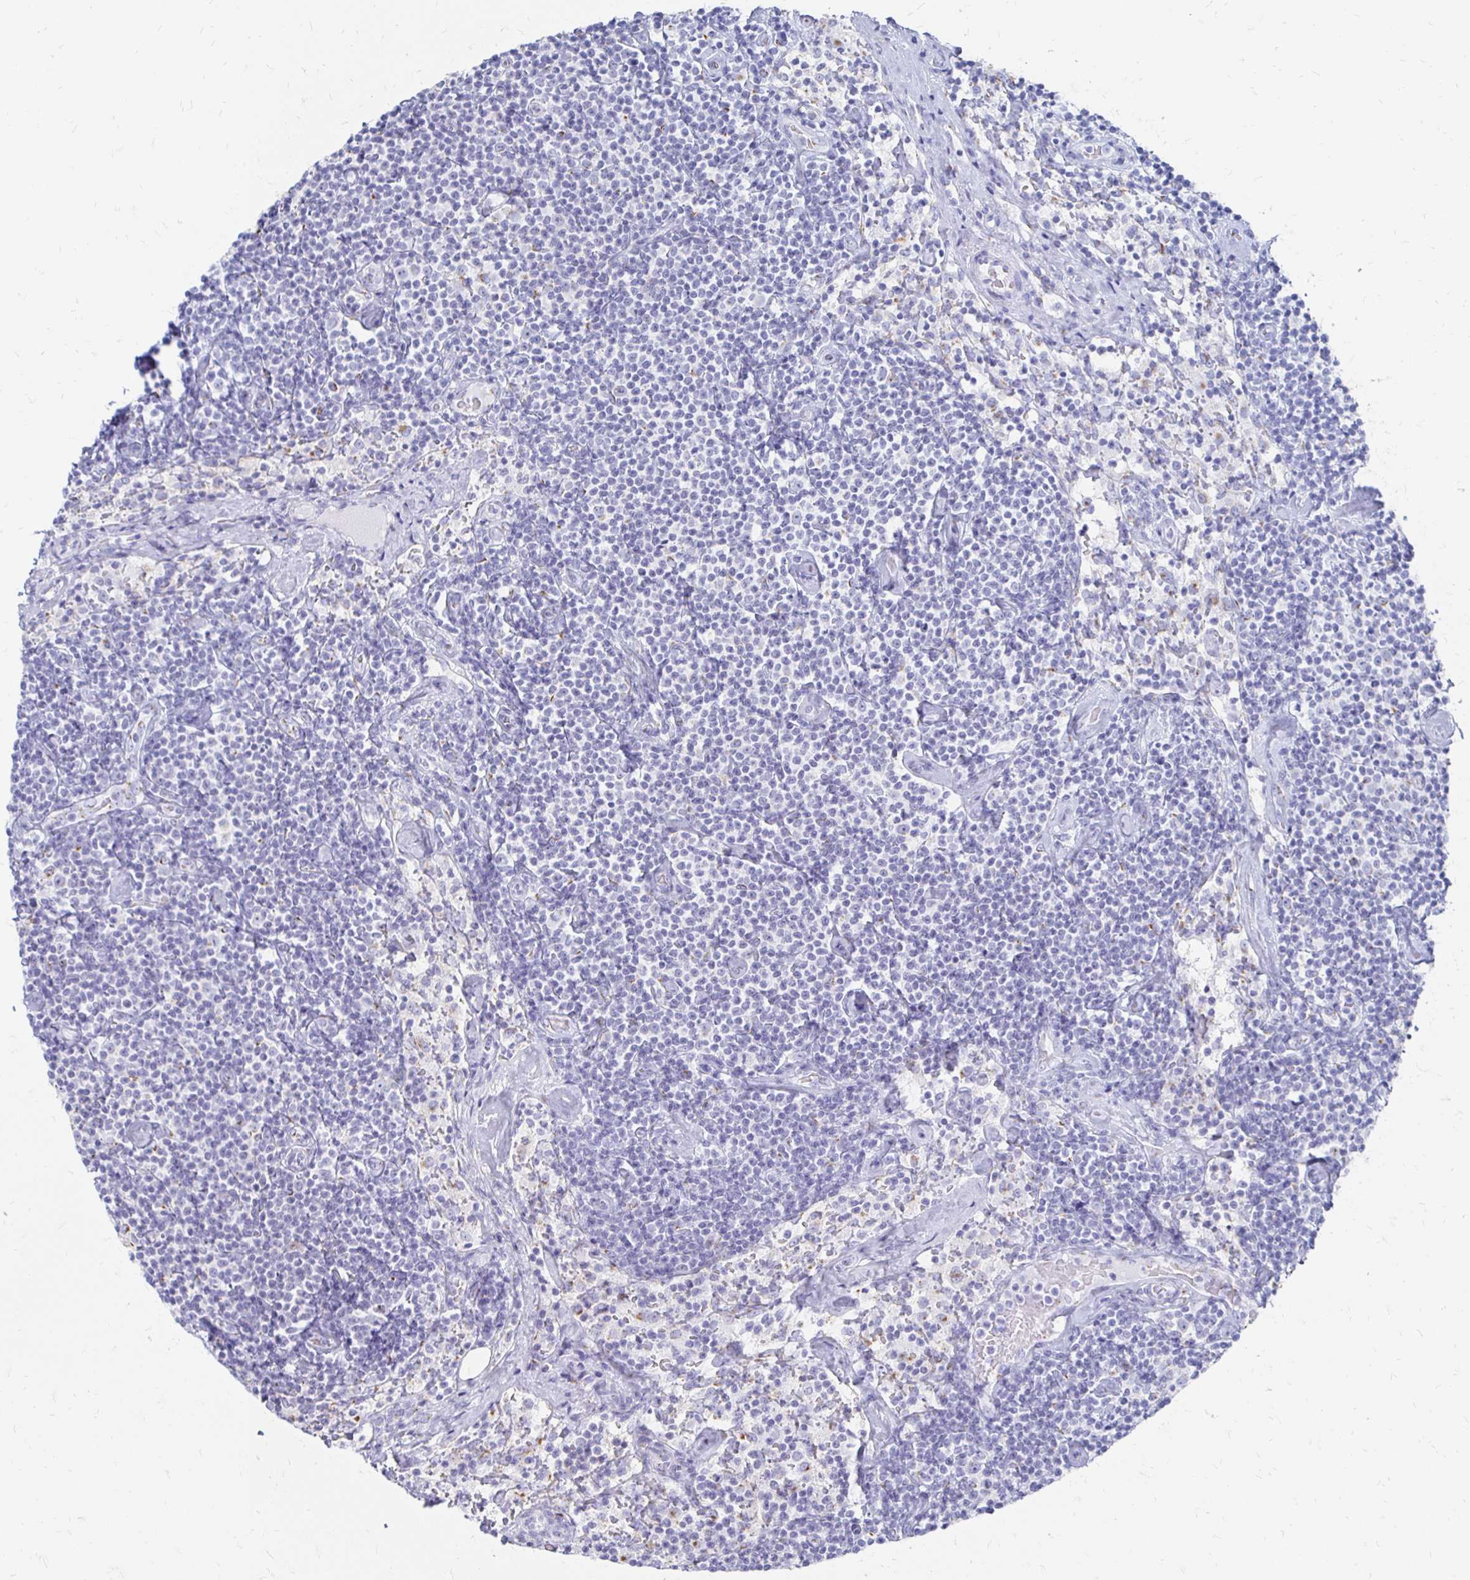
{"staining": {"intensity": "negative", "quantity": "none", "location": "none"}, "tissue": "lymphoma", "cell_type": "Tumor cells", "image_type": "cancer", "snomed": [{"axis": "morphology", "description": "Malignant lymphoma, non-Hodgkin's type, Low grade"}, {"axis": "topography", "description": "Lymph node"}], "caption": "The micrograph displays no staining of tumor cells in low-grade malignant lymphoma, non-Hodgkin's type.", "gene": "PAGE4", "patient": {"sex": "male", "age": 81}}